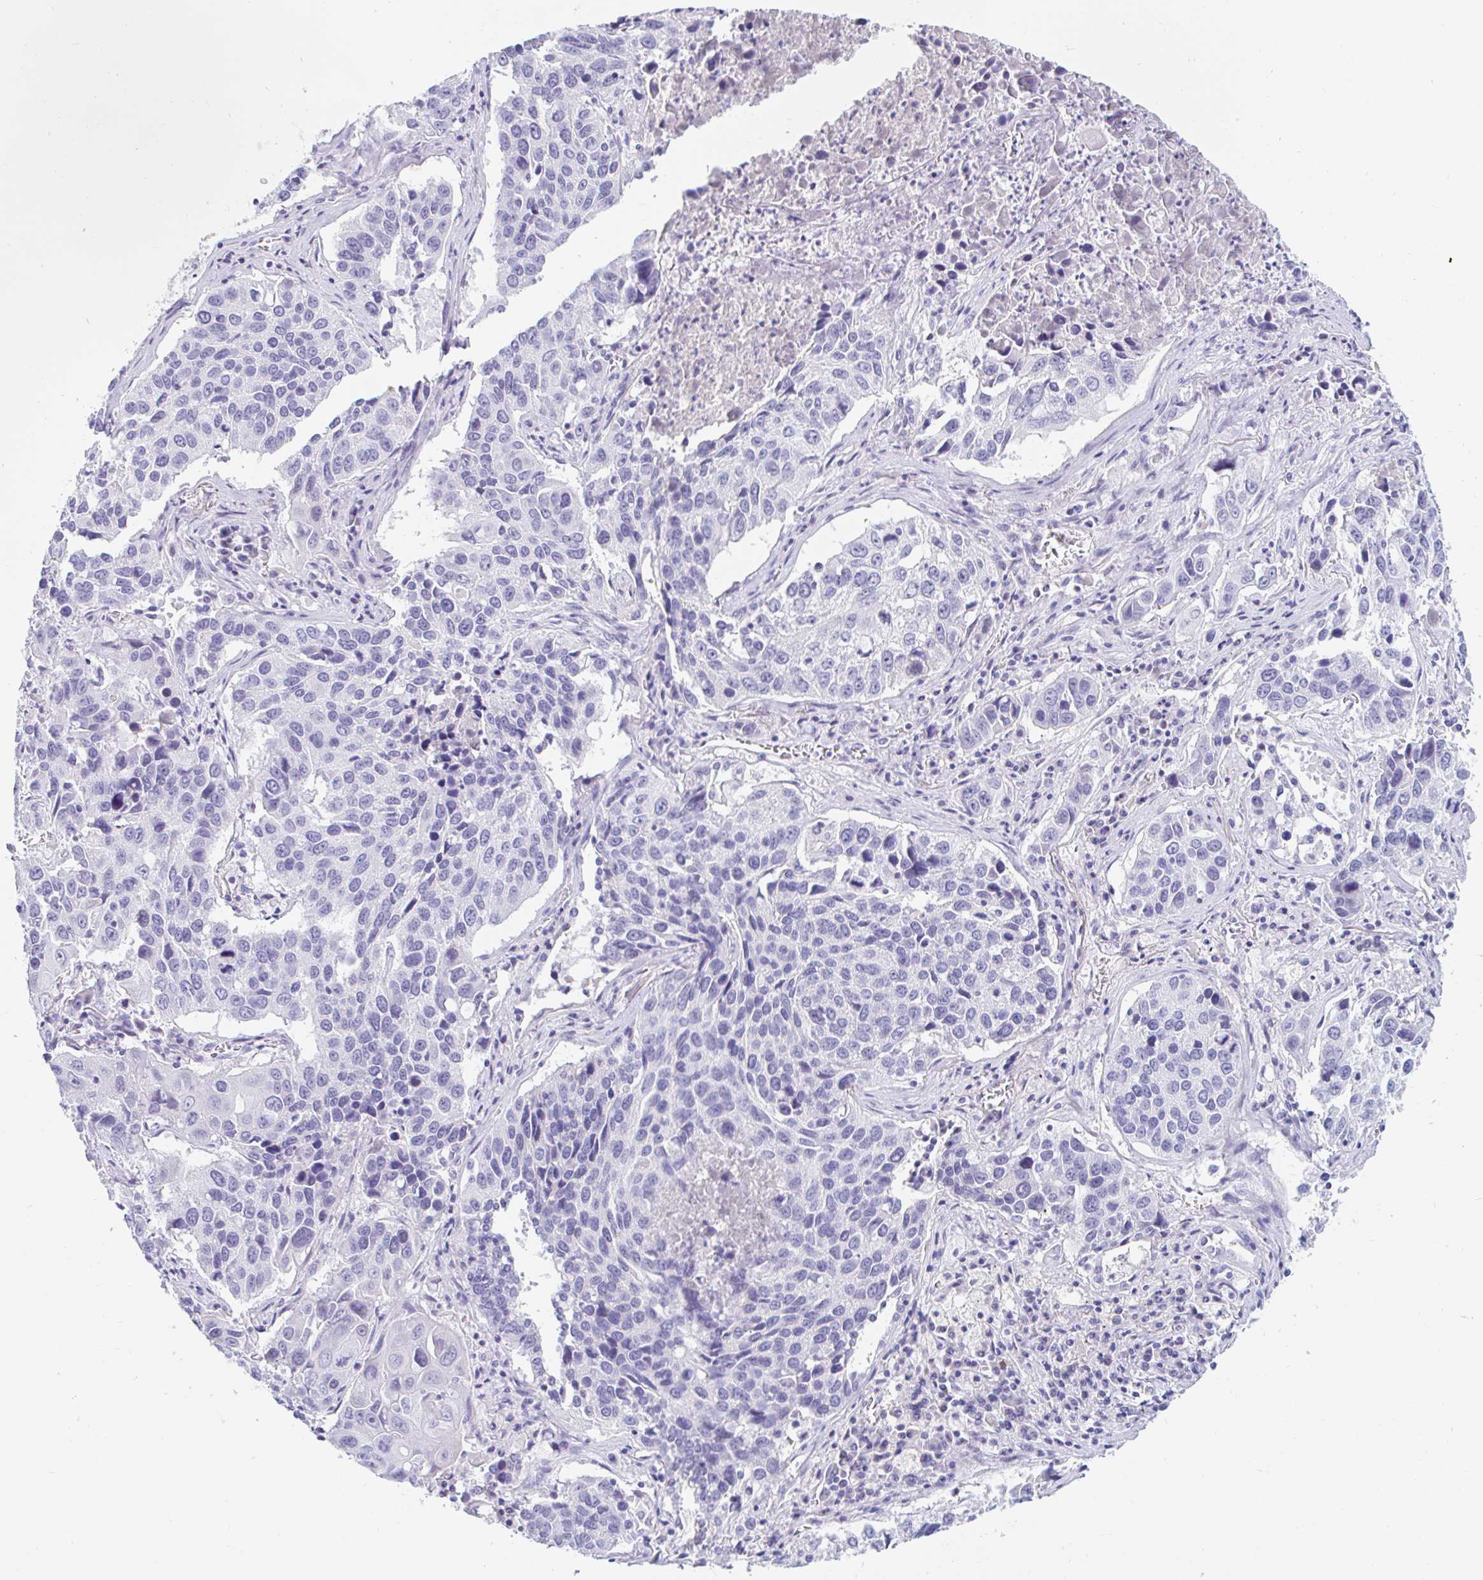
{"staining": {"intensity": "negative", "quantity": "none", "location": "none"}, "tissue": "lung cancer", "cell_type": "Tumor cells", "image_type": "cancer", "snomed": [{"axis": "morphology", "description": "Squamous cell carcinoma, NOS"}, {"axis": "topography", "description": "Lung"}], "caption": "IHC image of neoplastic tissue: lung squamous cell carcinoma stained with DAB (3,3'-diaminobenzidine) reveals no significant protein expression in tumor cells.", "gene": "TEX44", "patient": {"sex": "female", "age": 61}}